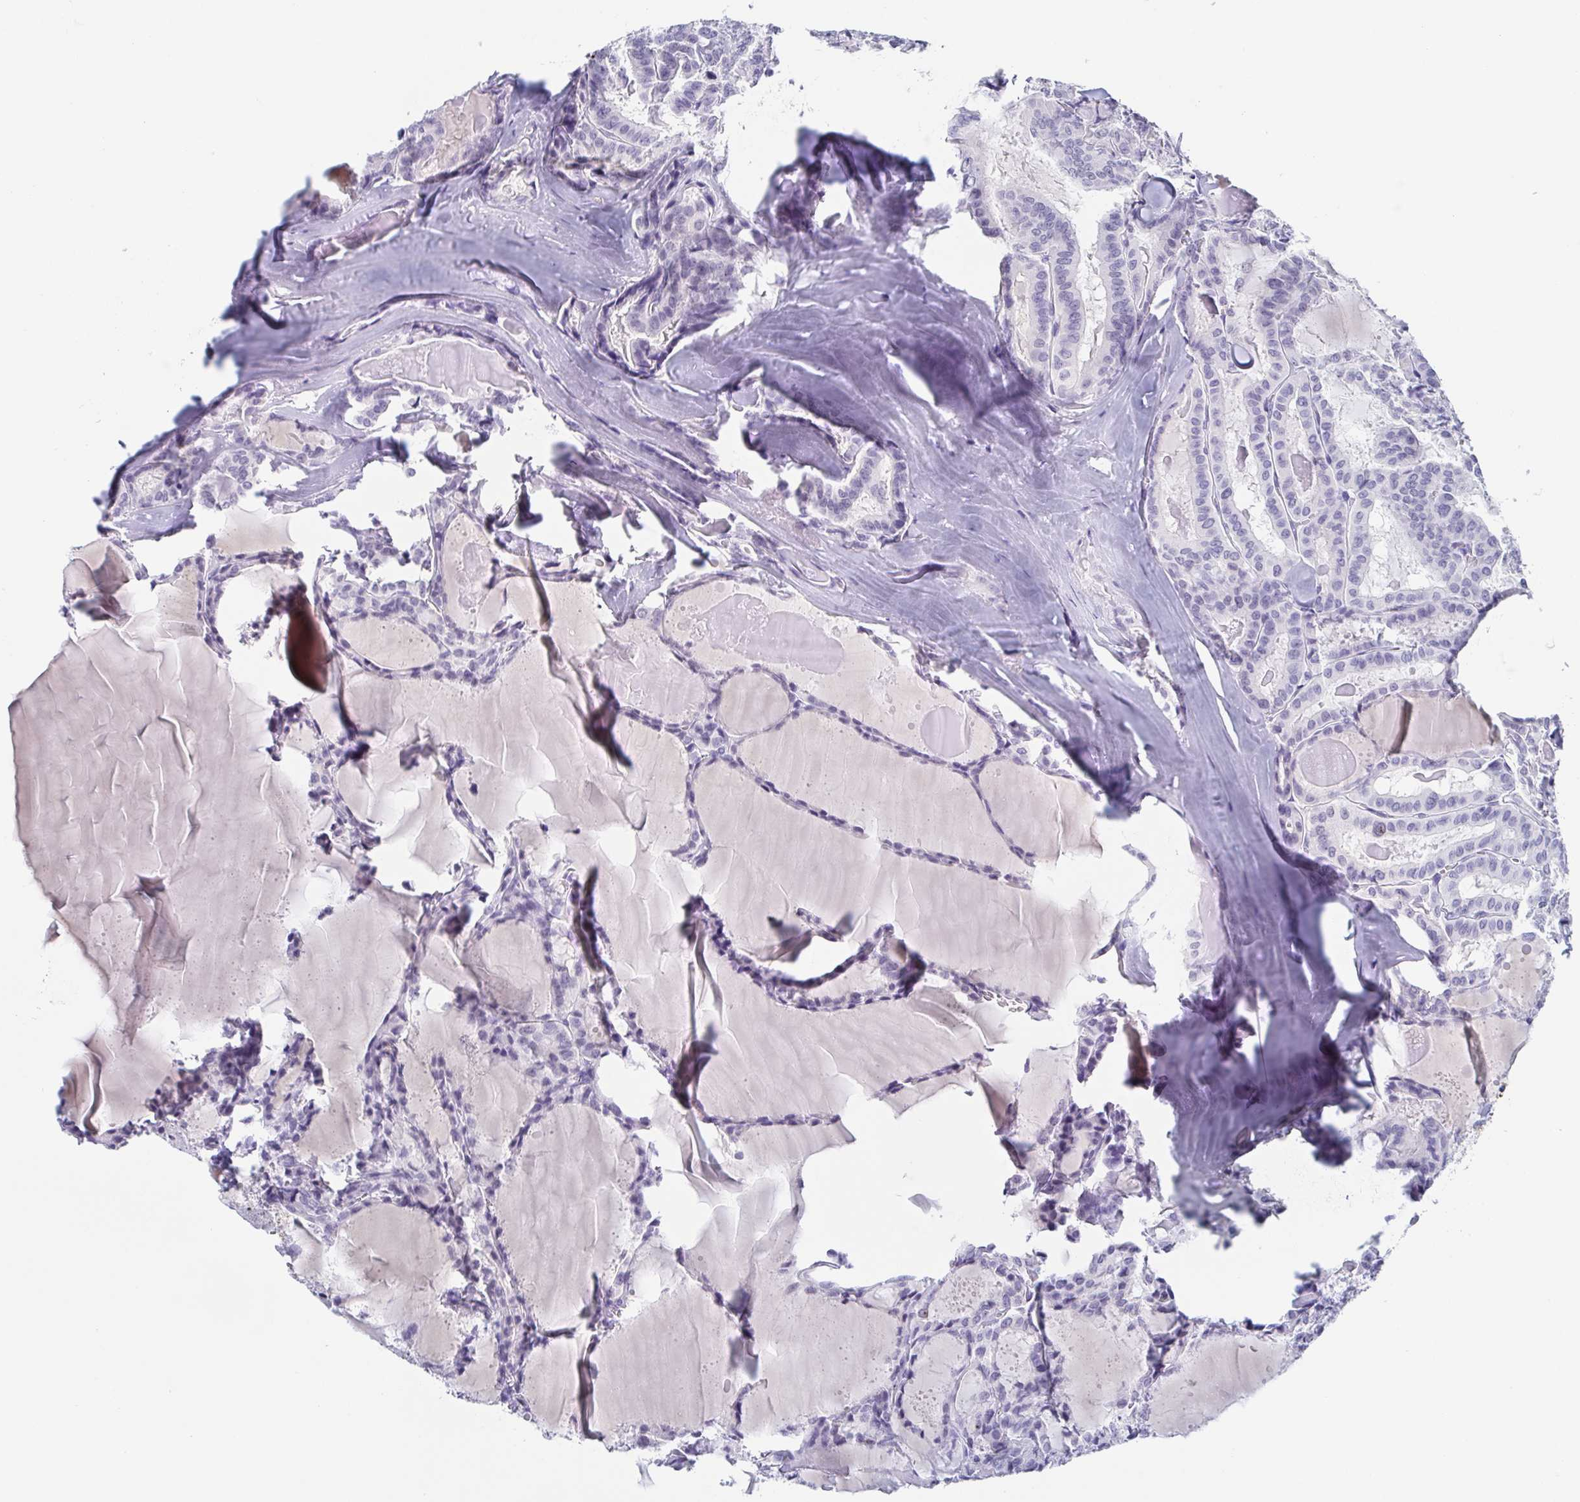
{"staining": {"intensity": "negative", "quantity": "none", "location": "none"}, "tissue": "thyroid cancer", "cell_type": "Tumor cells", "image_type": "cancer", "snomed": [{"axis": "morphology", "description": "Papillary adenocarcinoma, NOS"}, {"axis": "topography", "description": "Thyroid gland"}], "caption": "DAB (3,3'-diaminobenzidine) immunohistochemical staining of human papillary adenocarcinoma (thyroid) shows no significant expression in tumor cells. Brightfield microscopy of IHC stained with DAB (3,3'-diaminobenzidine) (brown) and hematoxylin (blue), captured at high magnification.", "gene": "REG4", "patient": {"sex": "male", "age": 87}}